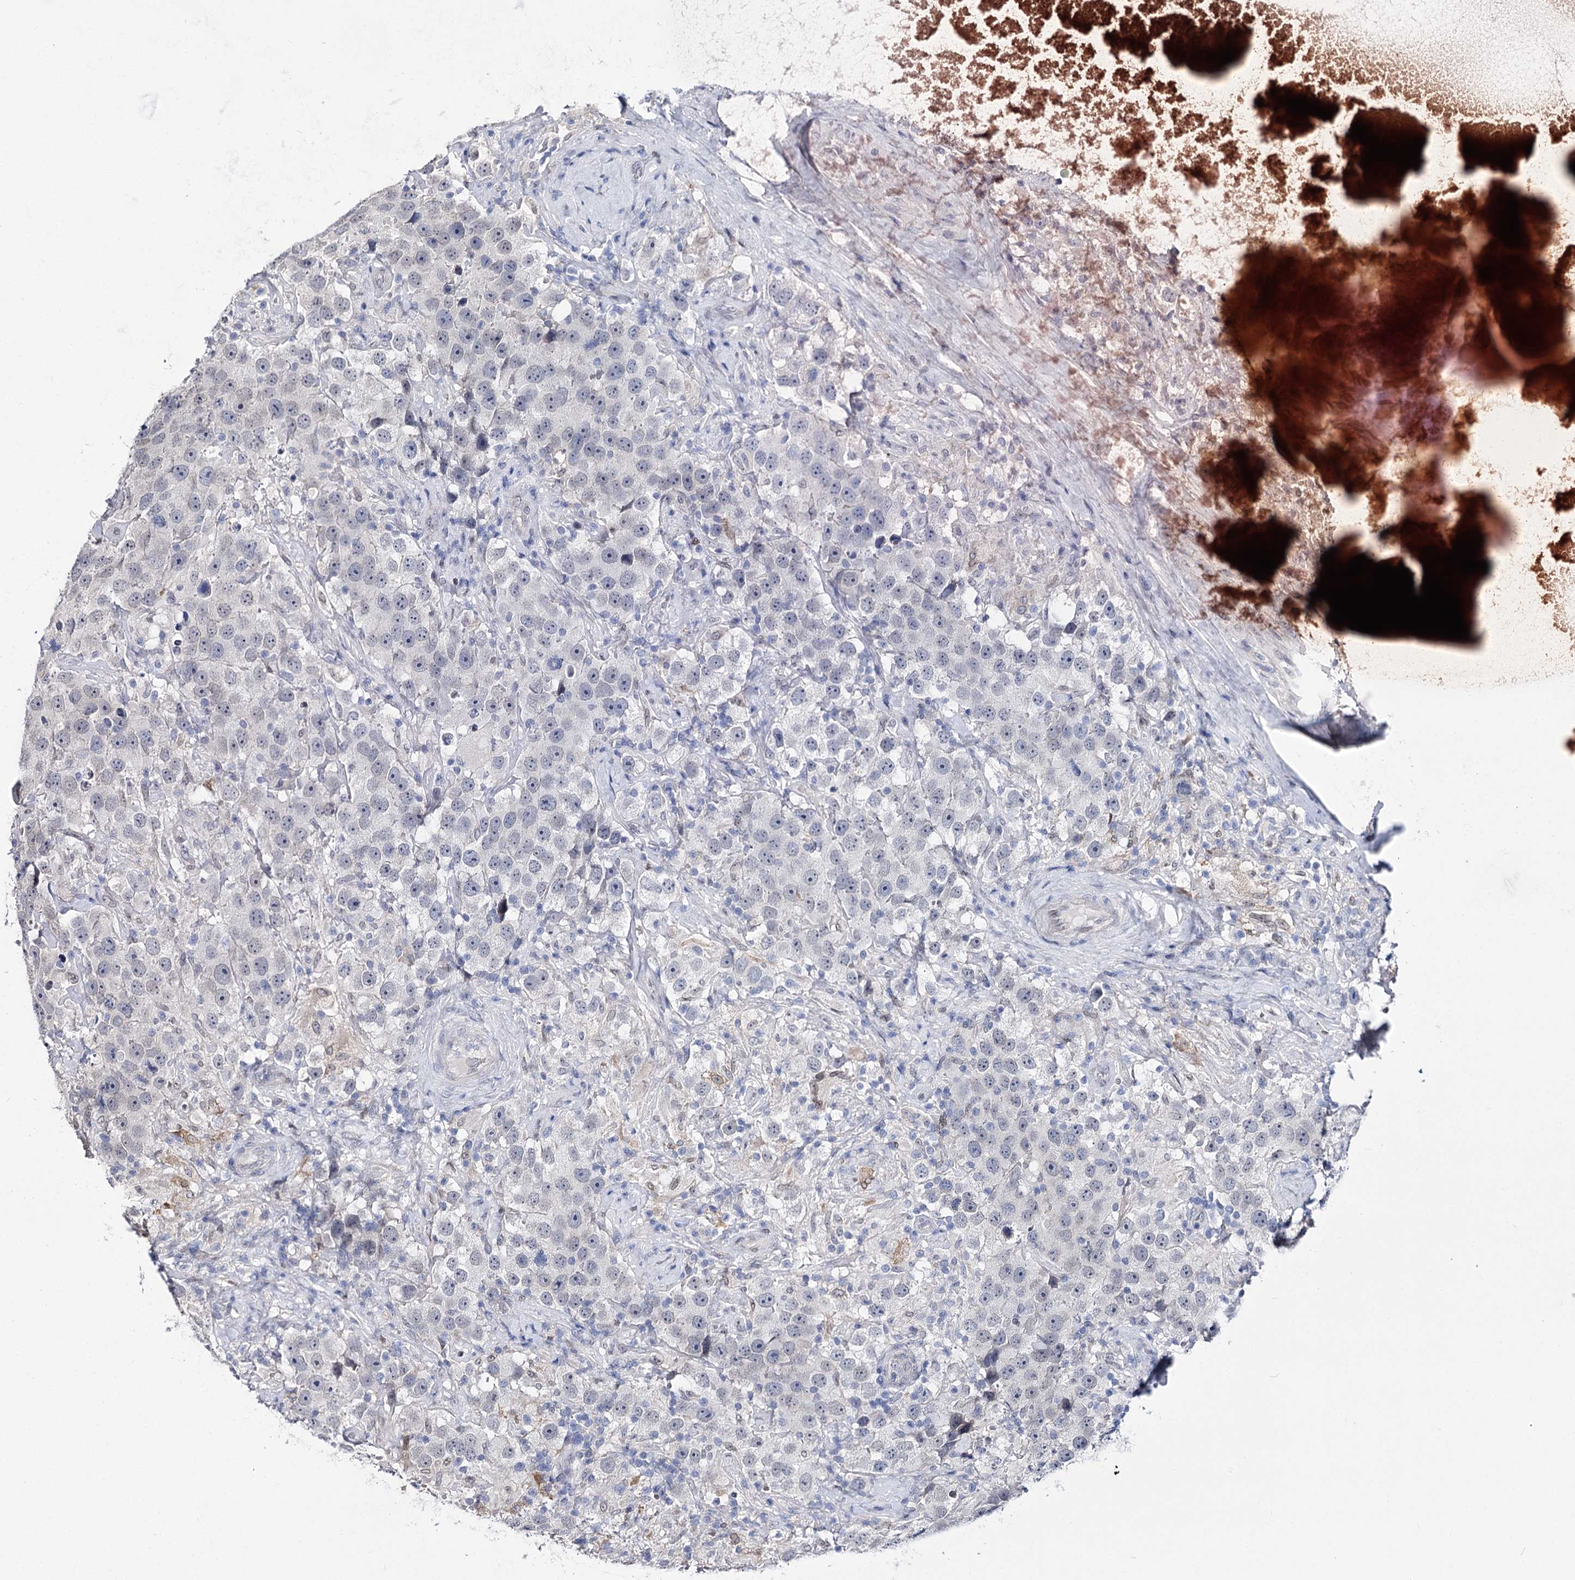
{"staining": {"intensity": "negative", "quantity": "none", "location": "none"}, "tissue": "testis cancer", "cell_type": "Tumor cells", "image_type": "cancer", "snomed": [{"axis": "morphology", "description": "Seminoma, NOS"}, {"axis": "topography", "description": "Testis"}], "caption": "This is an immunohistochemistry (IHC) micrograph of human testis cancer (seminoma). There is no staining in tumor cells.", "gene": "TMEM201", "patient": {"sex": "male", "age": 49}}